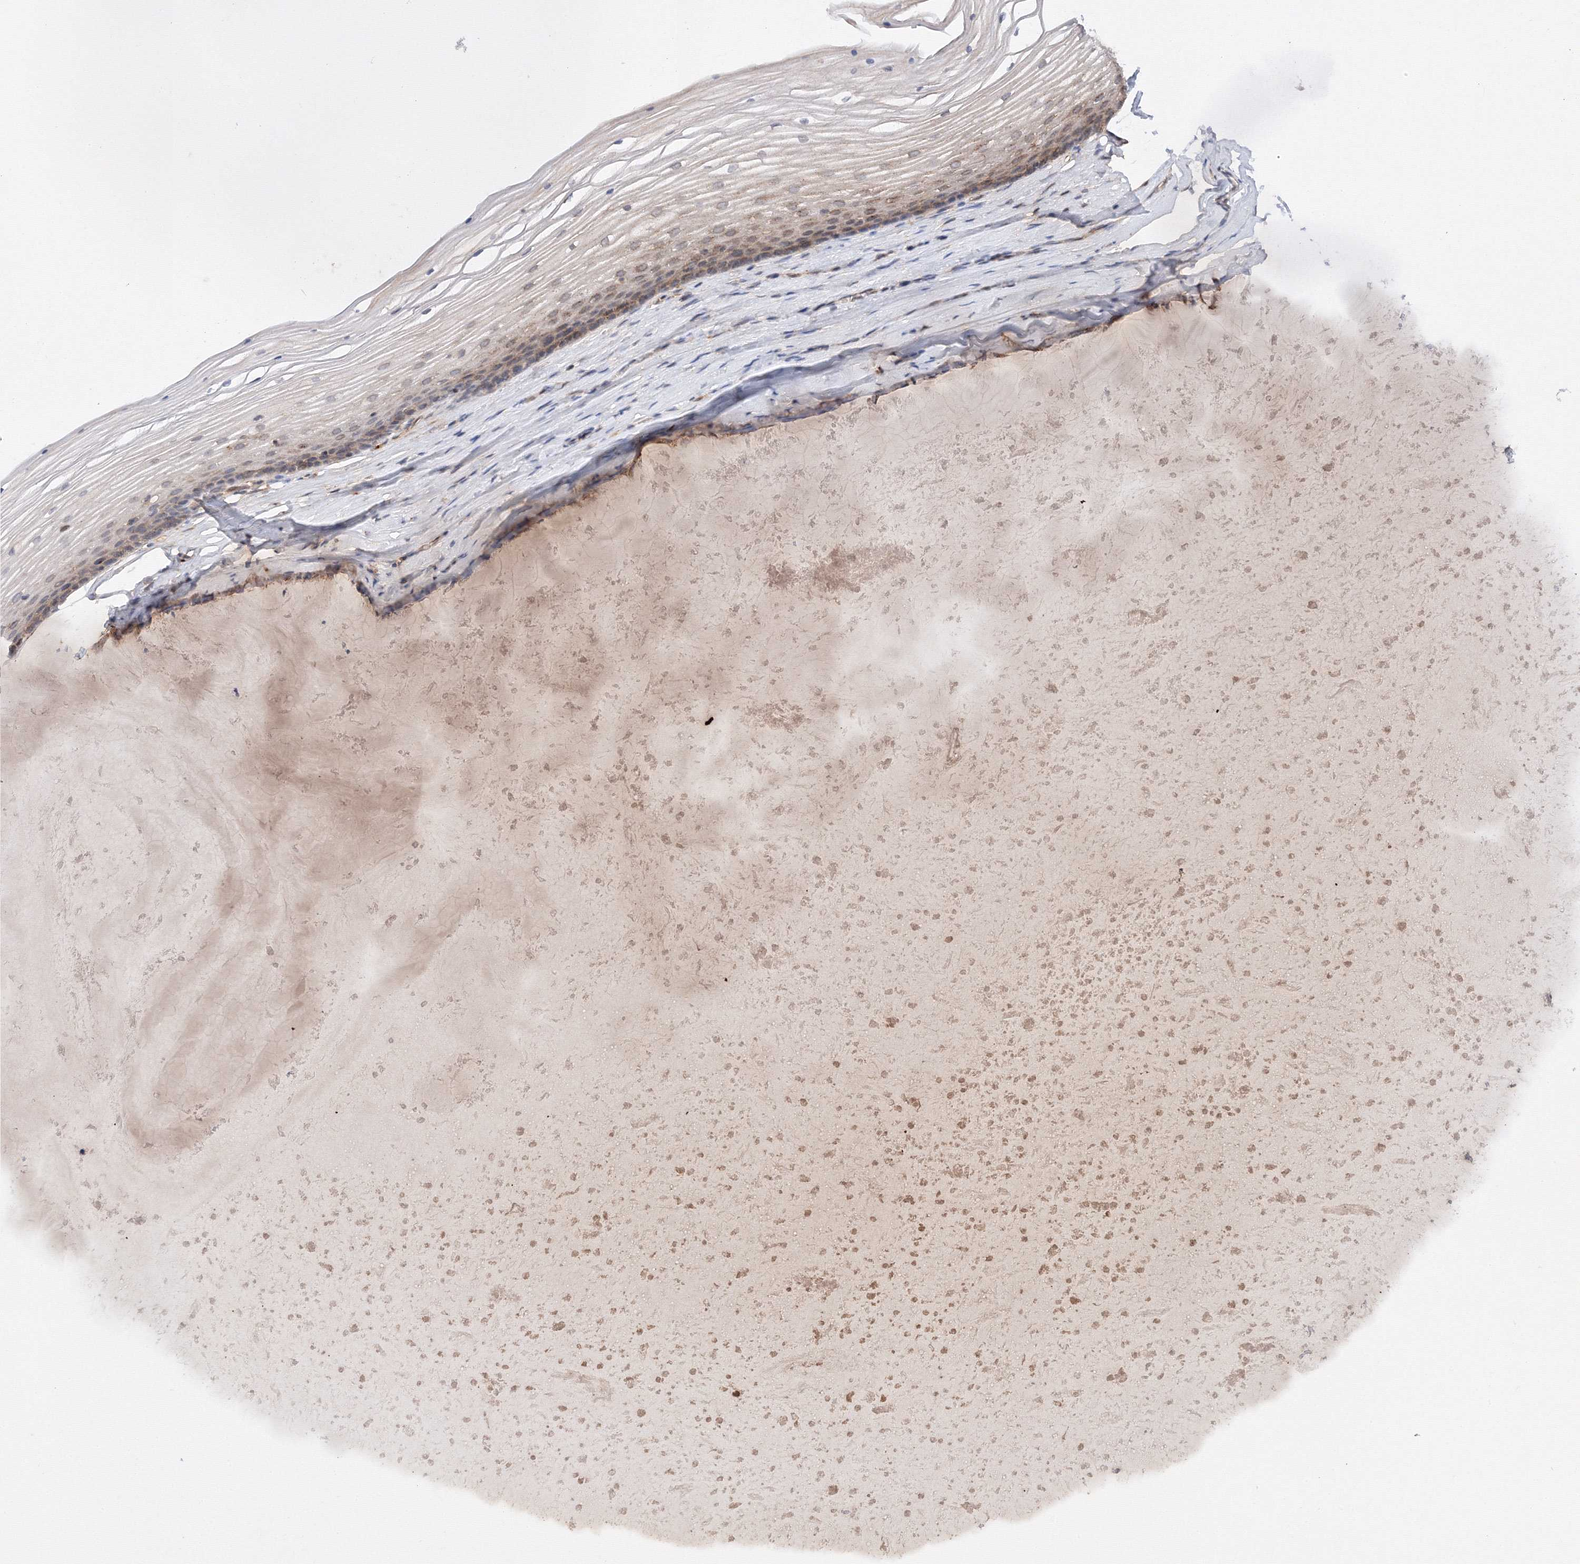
{"staining": {"intensity": "weak", "quantity": "<25%", "location": "cytoplasmic/membranous"}, "tissue": "vagina", "cell_type": "Squamous epithelial cells", "image_type": "normal", "snomed": [{"axis": "morphology", "description": "Normal tissue, NOS"}, {"axis": "topography", "description": "Vagina"}, {"axis": "topography", "description": "Cervix"}], "caption": "Immunohistochemical staining of normal human vagina reveals no significant positivity in squamous epithelial cells.", "gene": "DCTD", "patient": {"sex": "female", "age": 40}}